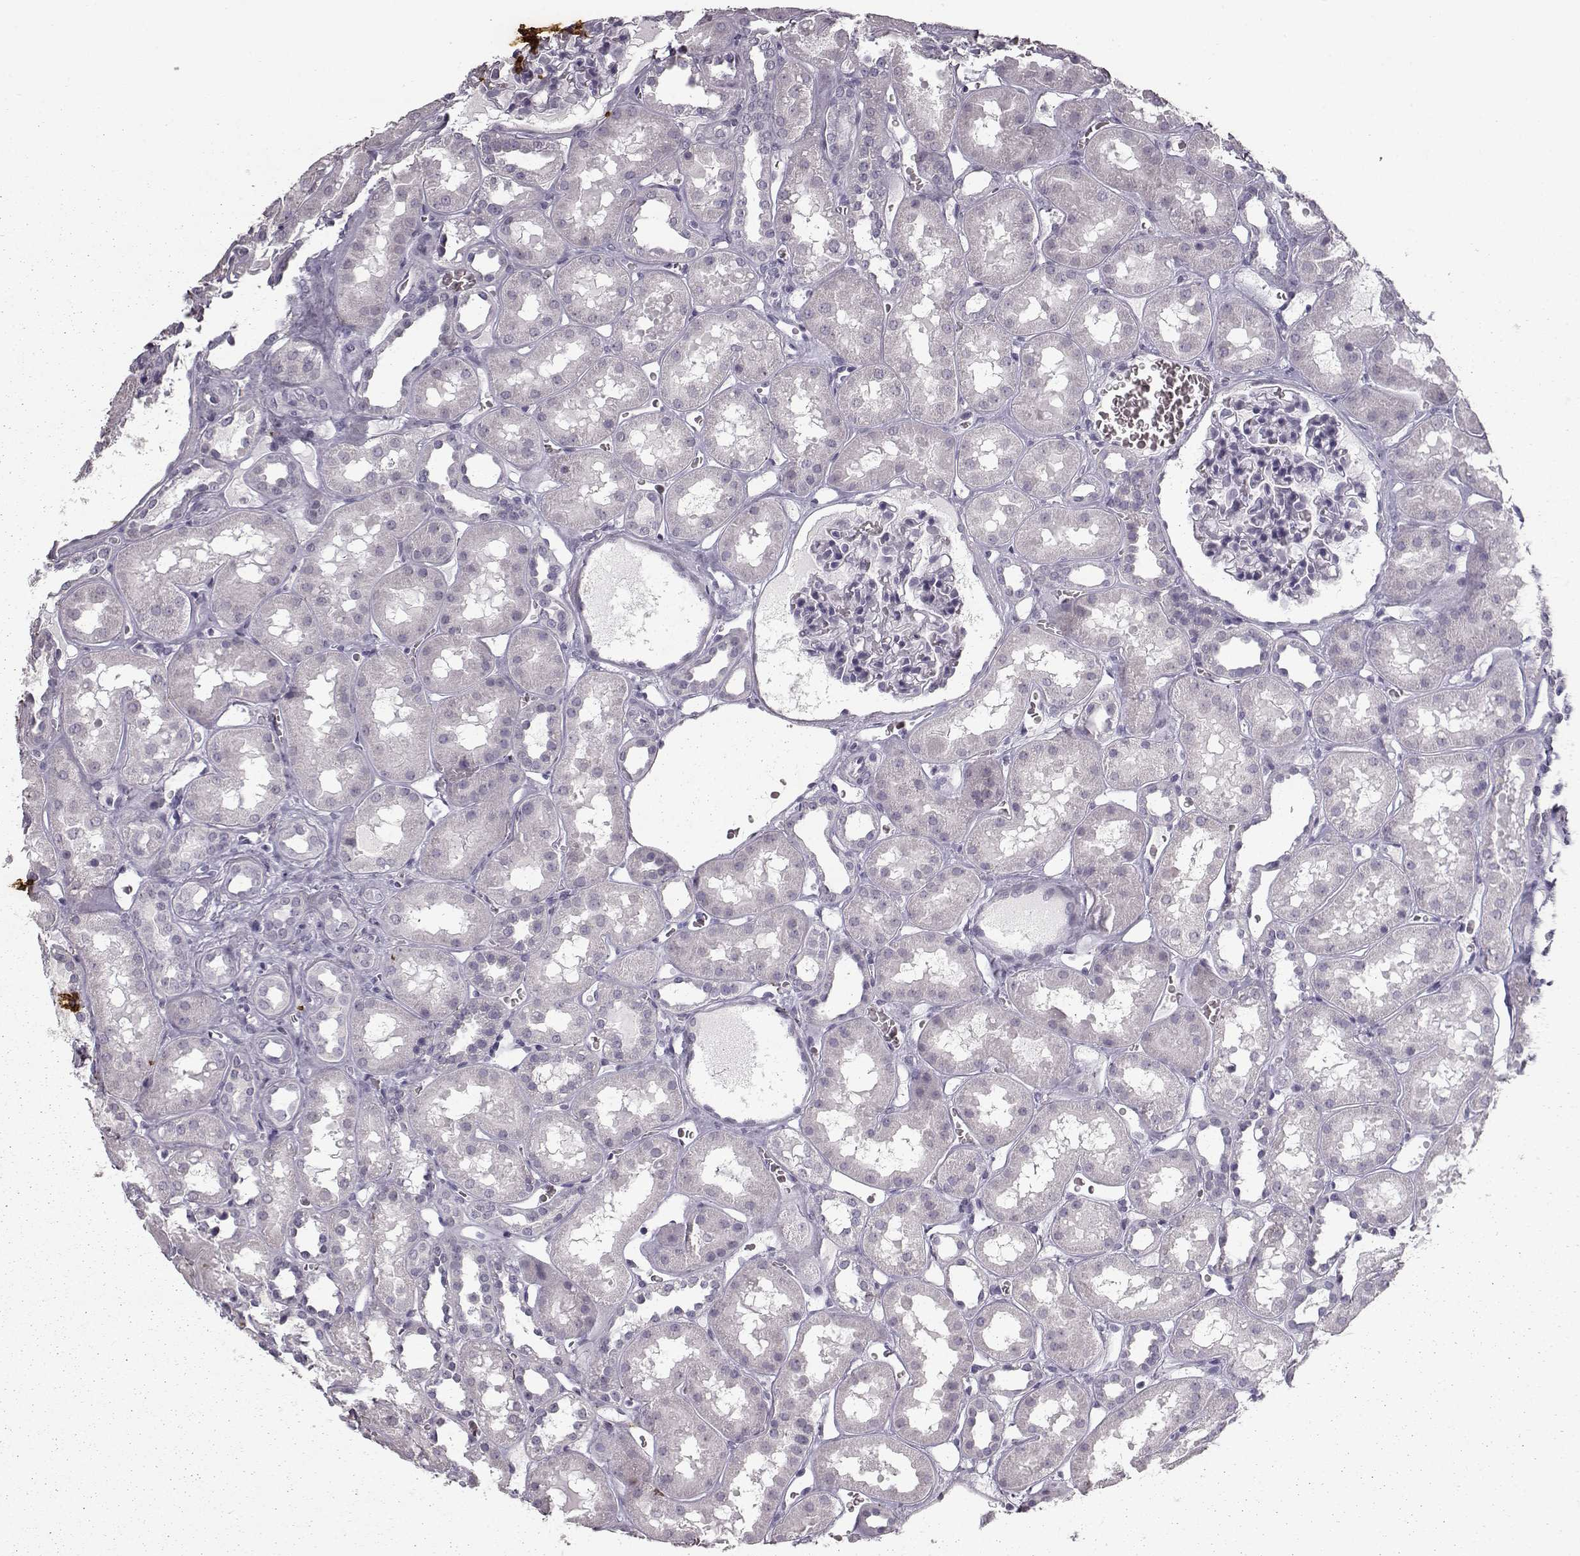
{"staining": {"intensity": "negative", "quantity": "none", "location": "none"}, "tissue": "kidney", "cell_type": "Cells in glomeruli", "image_type": "normal", "snomed": [{"axis": "morphology", "description": "Normal tissue, NOS"}, {"axis": "topography", "description": "Kidney"}], "caption": "Immunohistochemistry photomicrograph of normal kidney: kidney stained with DAB reveals no significant protein positivity in cells in glomeruli.", "gene": "SEMG2", "patient": {"sex": "female", "age": 41}}